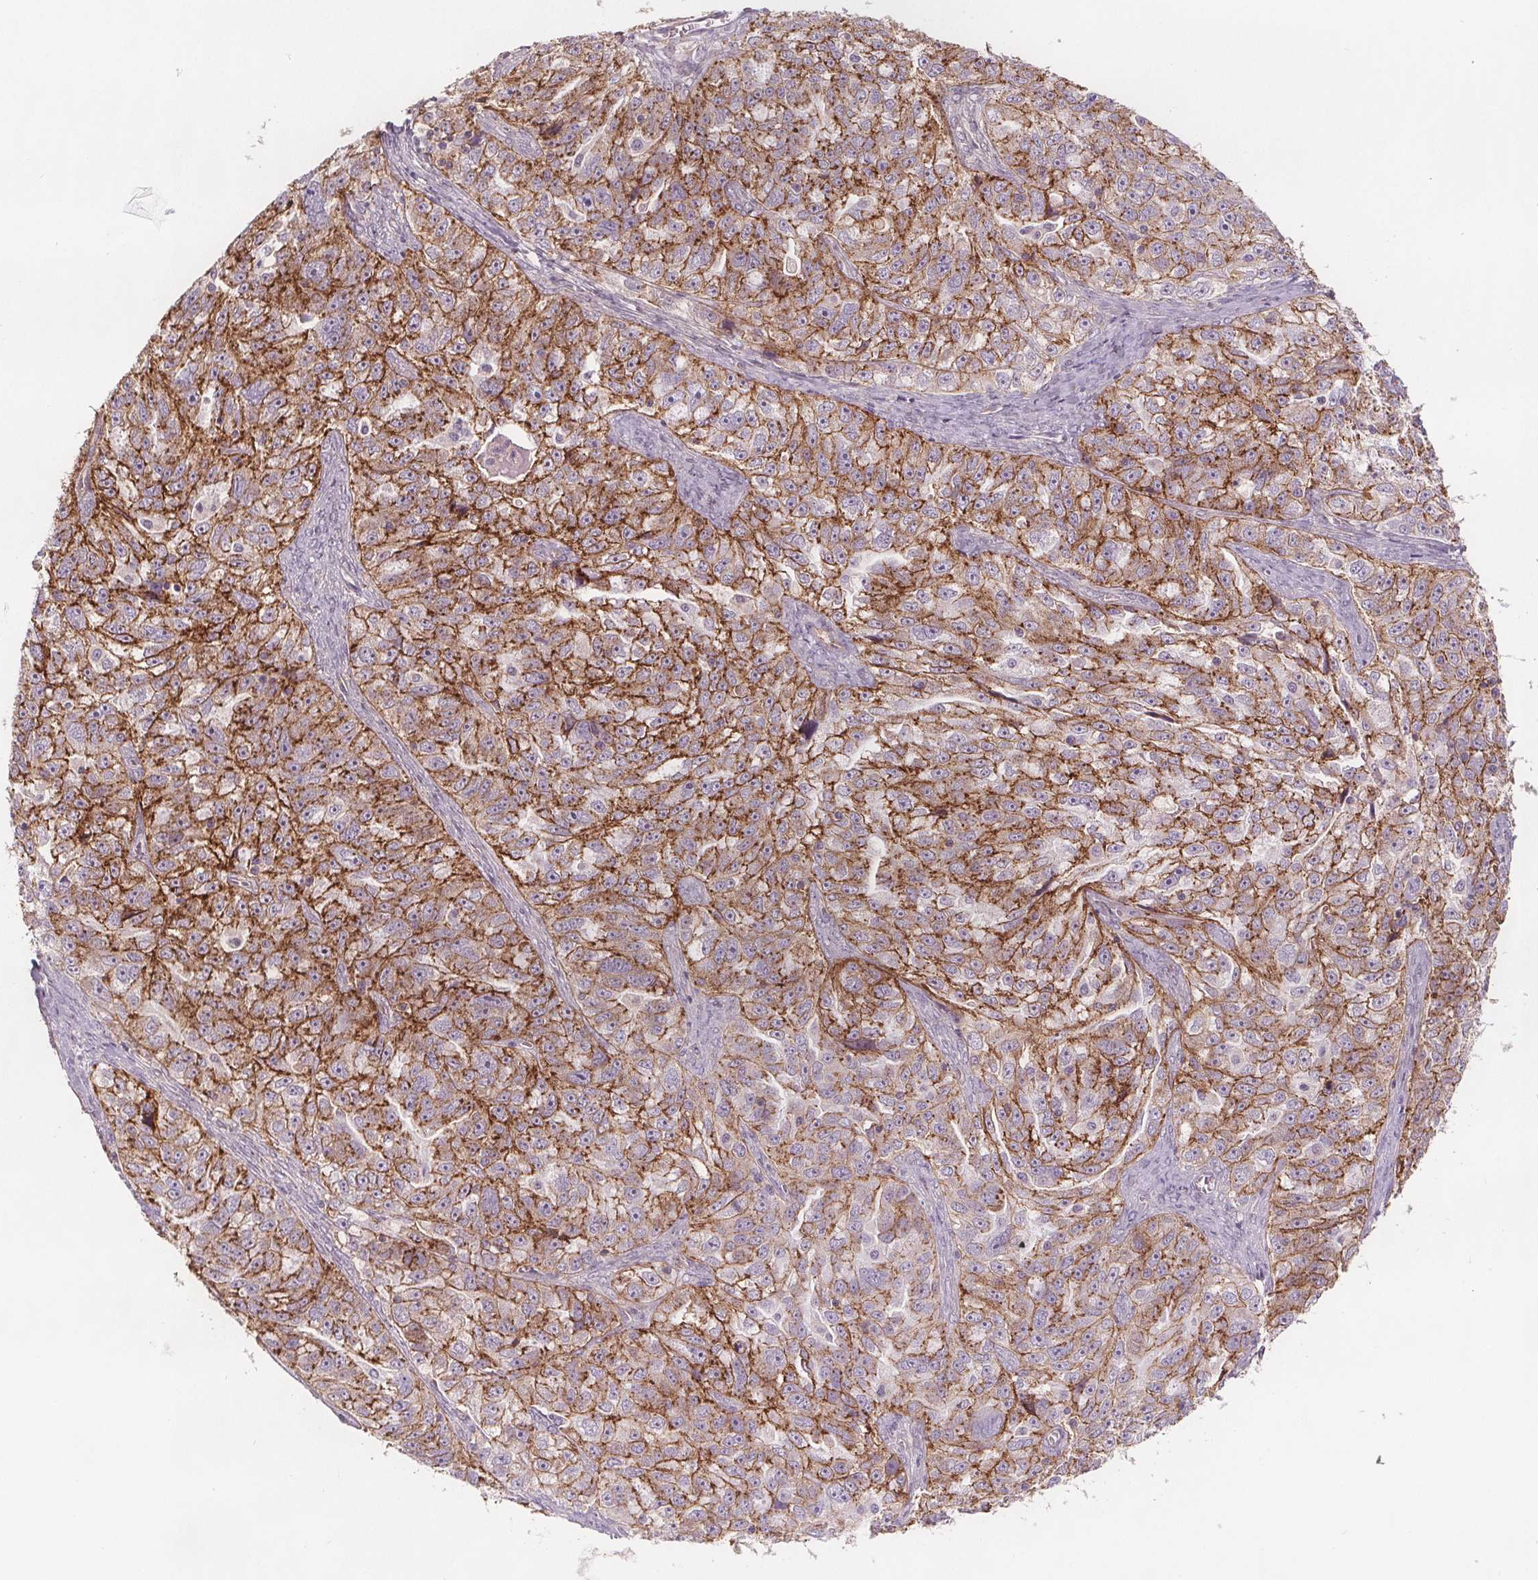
{"staining": {"intensity": "moderate", "quantity": "25%-75%", "location": "cytoplasmic/membranous"}, "tissue": "ovarian cancer", "cell_type": "Tumor cells", "image_type": "cancer", "snomed": [{"axis": "morphology", "description": "Cystadenocarcinoma, serous, NOS"}, {"axis": "topography", "description": "Ovary"}], "caption": "Ovarian serous cystadenocarcinoma stained with a protein marker displays moderate staining in tumor cells.", "gene": "ATP1A1", "patient": {"sex": "female", "age": 51}}